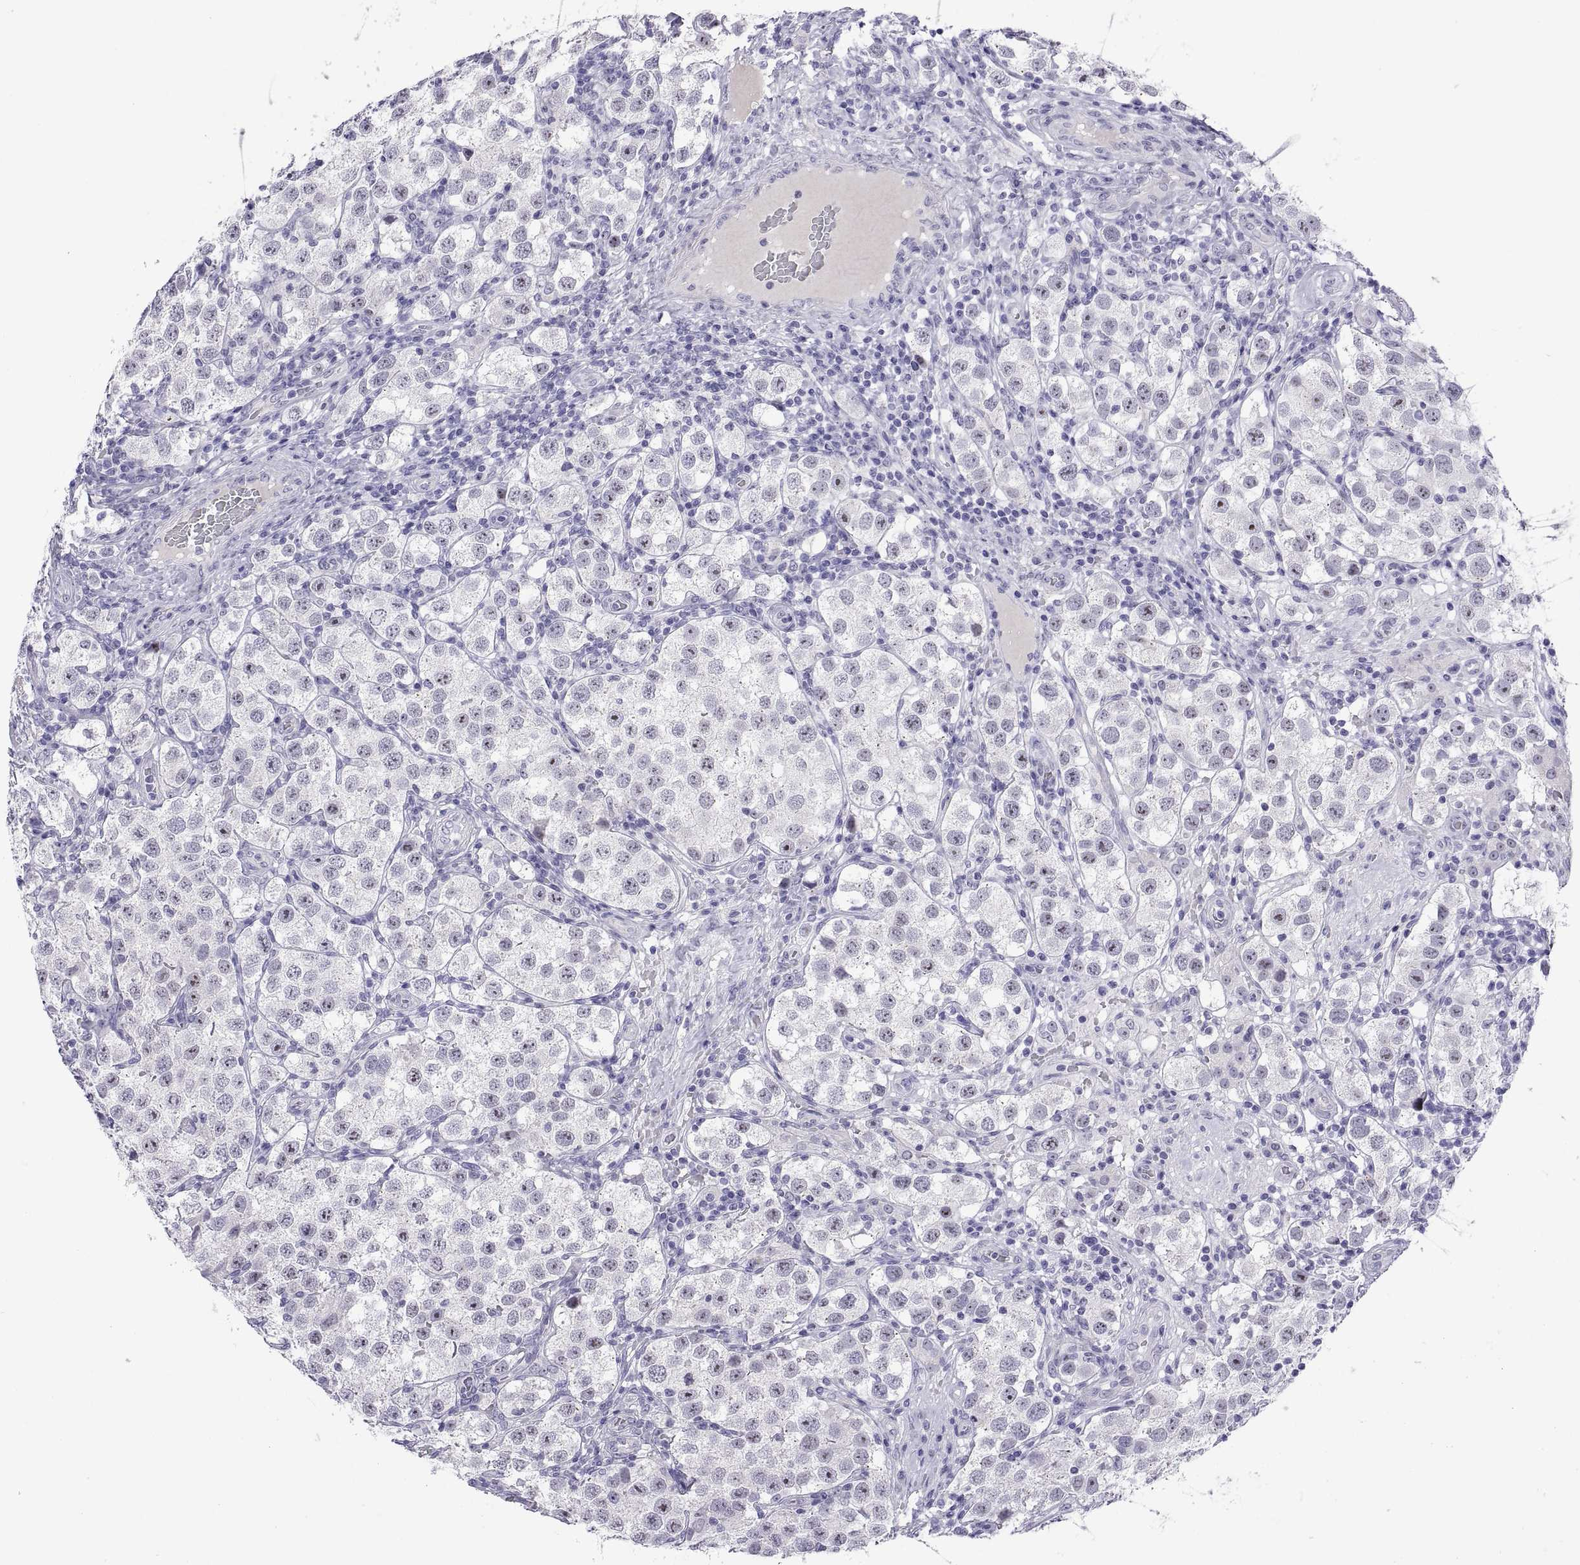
{"staining": {"intensity": "negative", "quantity": "none", "location": "none"}, "tissue": "testis cancer", "cell_type": "Tumor cells", "image_type": "cancer", "snomed": [{"axis": "morphology", "description": "Seminoma, NOS"}, {"axis": "topography", "description": "Testis"}], "caption": "This is a photomicrograph of IHC staining of testis cancer, which shows no staining in tumor cells.", "gene": "VSX2", "patient": {"sex": "male", "age": 37}}